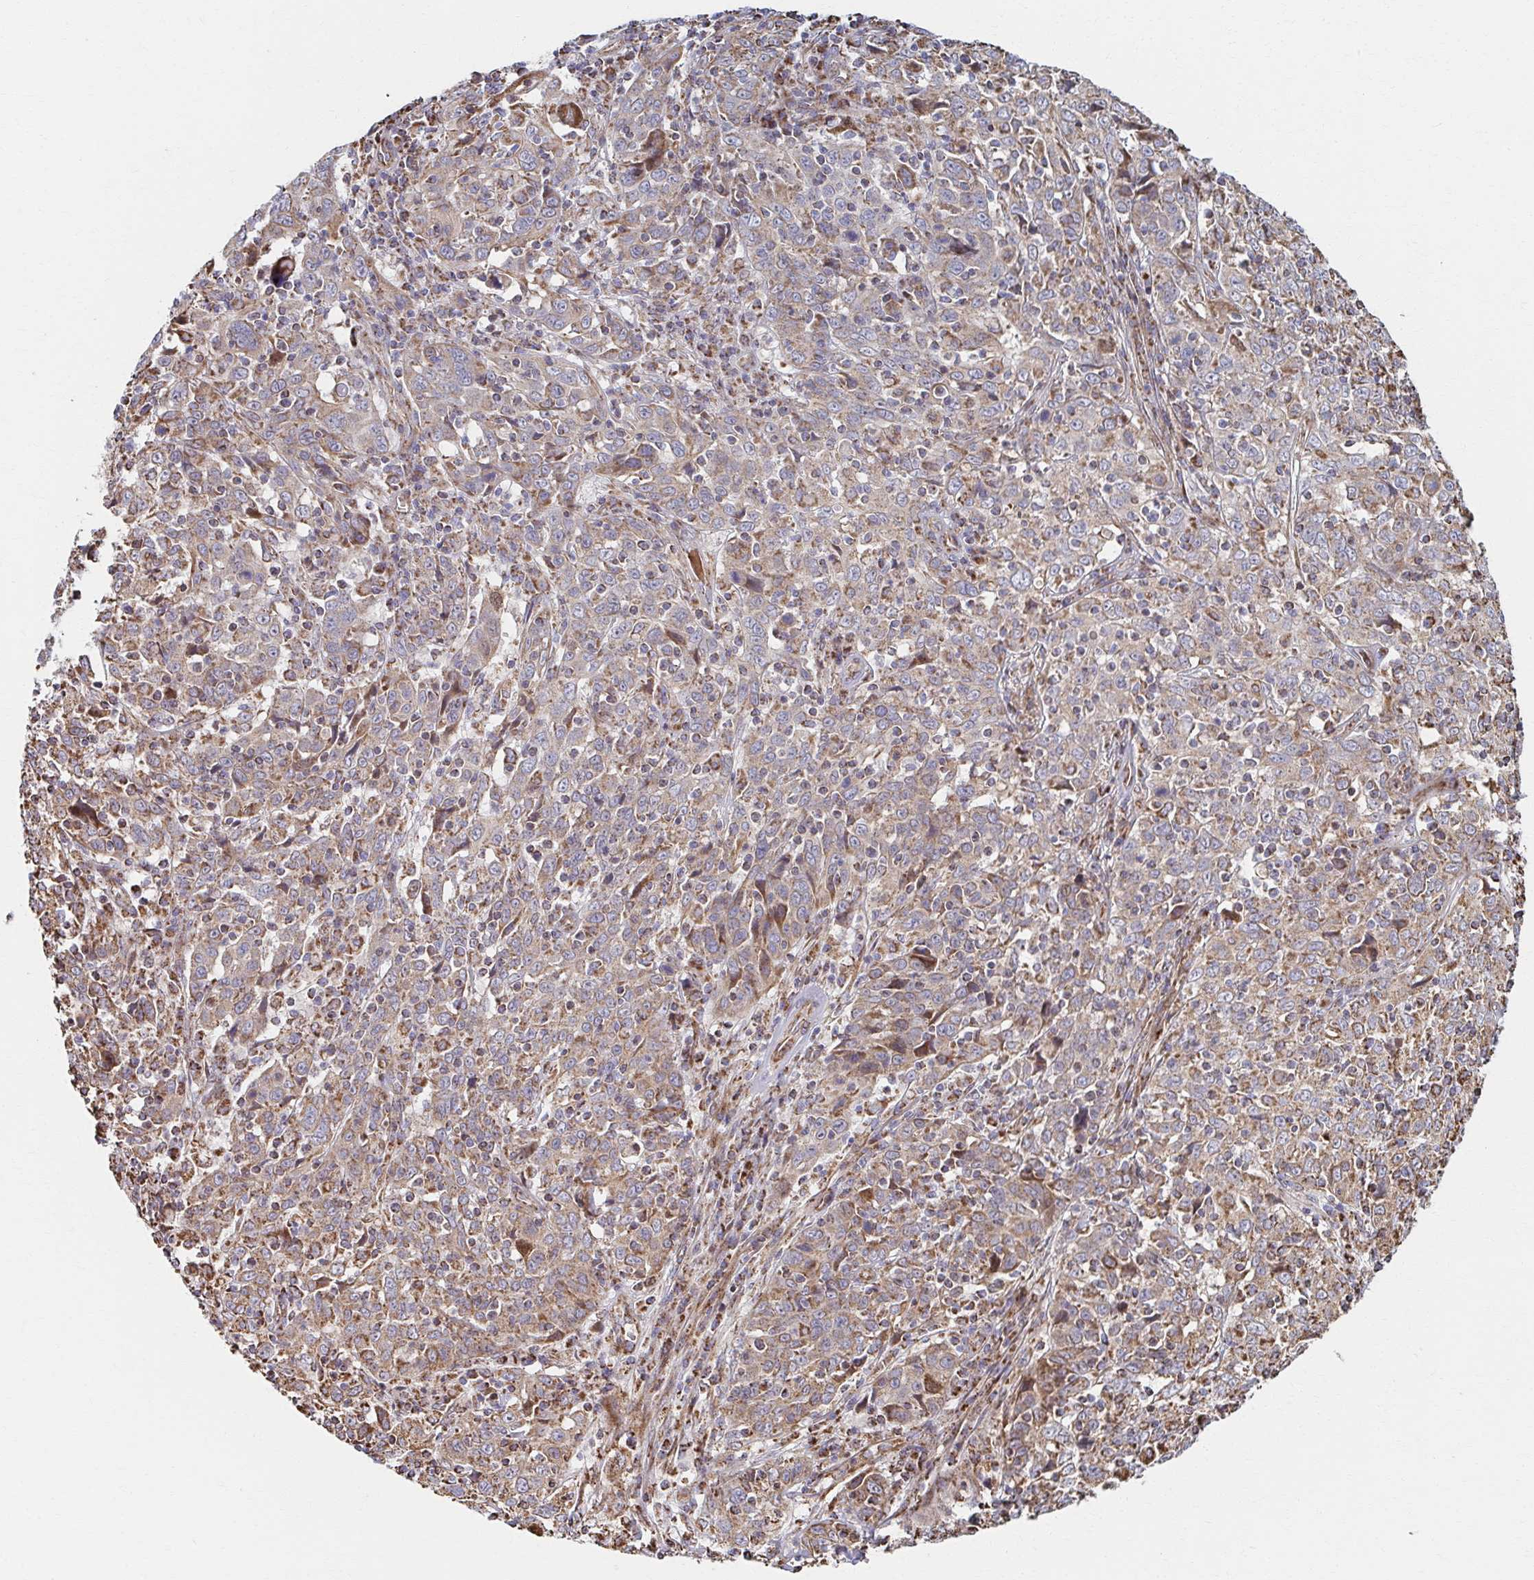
{"staining": {"intensity": "moderate", "quantity": ">75%", "location": "cytoplasmic/membranous"}, "tissue": "cervical cancer", "cell_type": "Tumor cells", "image_type": "cancer", "snomed": [{"axis": "morphology", "description": "Squamous cell carcinoma, NOS"}, {"axis": "topography", "description": "Cervix"}], "caption": "Tumor cells display medium levels of moderate cytoplasmic/membranous positivity in approximately >75% of cells in human cervical squamous cell carcinoma.", "gene": "SAT1", "patient": {"sex": "female", "age": 46}}